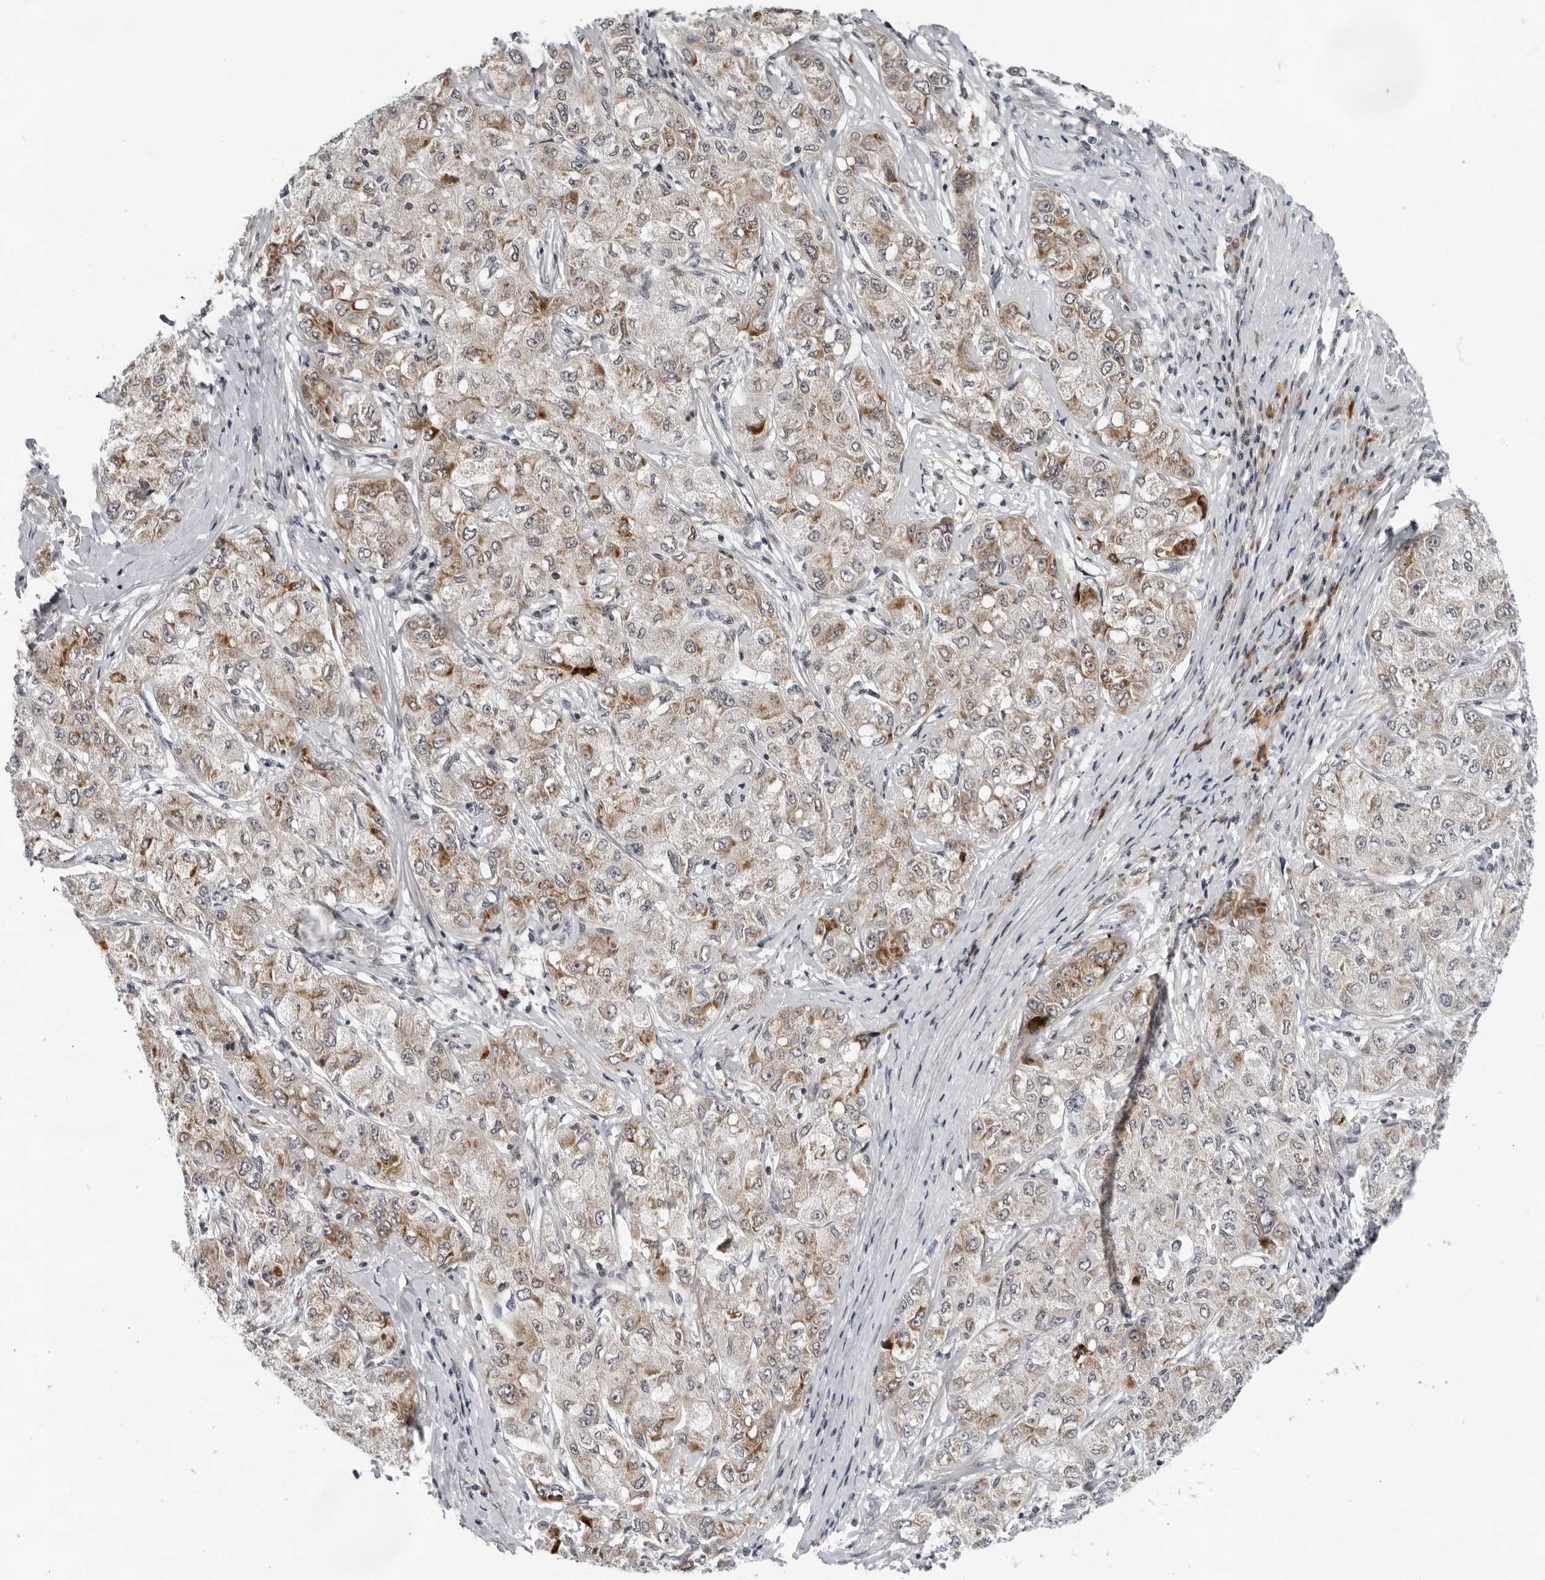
{"staining": {"intensity": "moderate", "quantity": "25%-75%", "location": "cytoplasmic/membranous"}, "tissue": "liver cancer", "cell_type": "Tumor cells", "image_type": "cancer", "snomed": [{"axis": "morphology", "description": "Carcinoma, Hepatocellular, NOS"}, {"axis": "topography", "description": "Liver"}], "caption": "Moderate cytoplasmic/membranous expression for a protein is identified in about 25%-75% of tumor cells of liver hepatocellular carcinoma using IHC.", "gene": "PIP4K2C", "patient": {"sex": "male", "age": 80}}